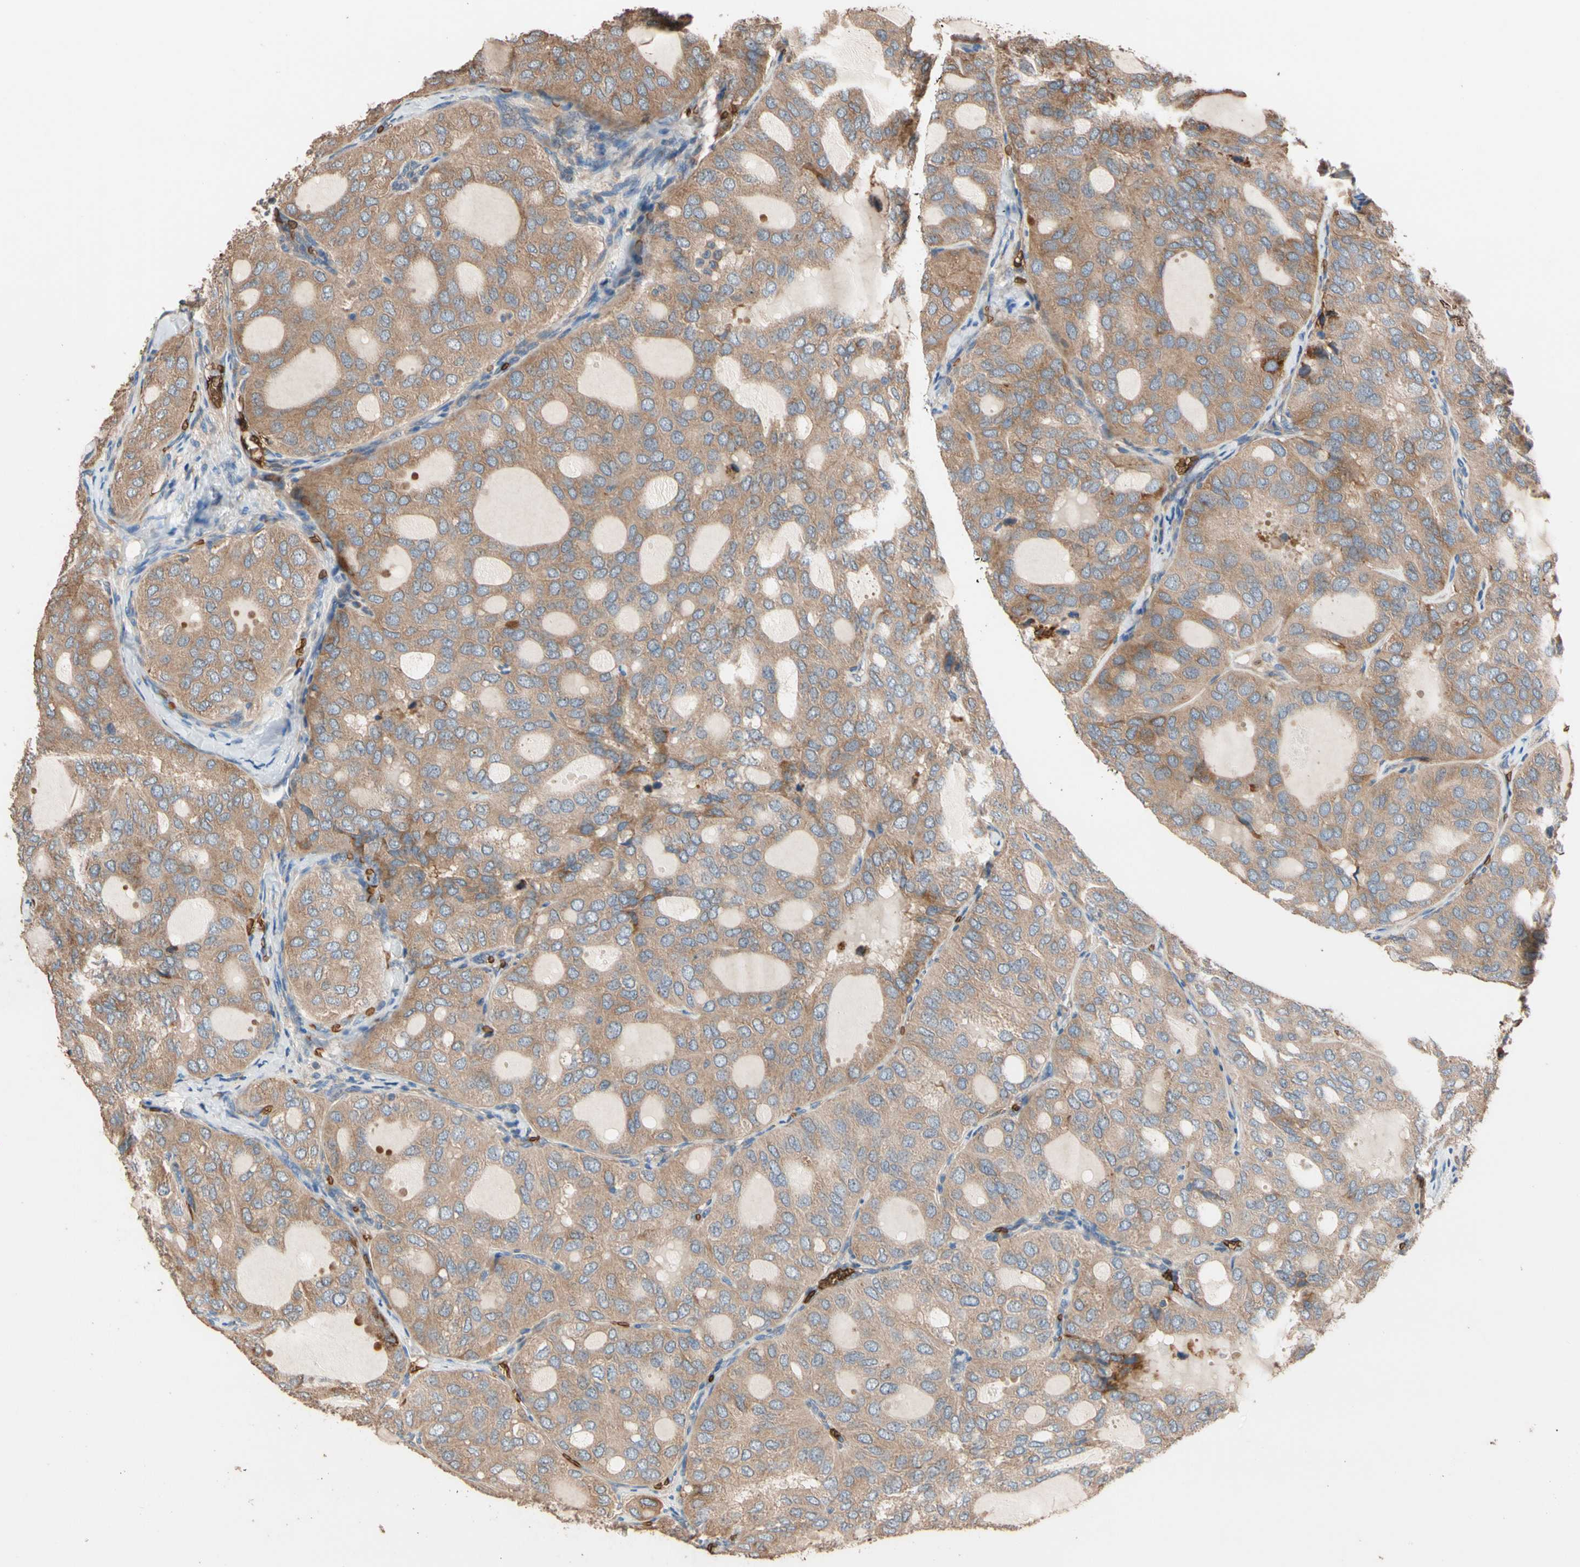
{"staining": {"intensity": "moderate", "quantity": ">75%", "location": "cytoplasmic/membranous"}, "tissue": "thyroid cancer", "cell_type": "Tumor cells", "image_type": "cancer", "snomed": [{"axis": "morphology", "description": "Follicular adenoma carcinoma, NOS"}, {"axis": "topography", "description": "Thyroid gland"}], "caption": "About >75% of tumor cells in human follicular adenoma carcinoma (thyroid) demonstrate moderate cytoplasmic/membranous protein staining as visualized by brown immunohistochemical staining.", "gene": "RIOK2", "patient": {"sex": "male", "age": 75}}